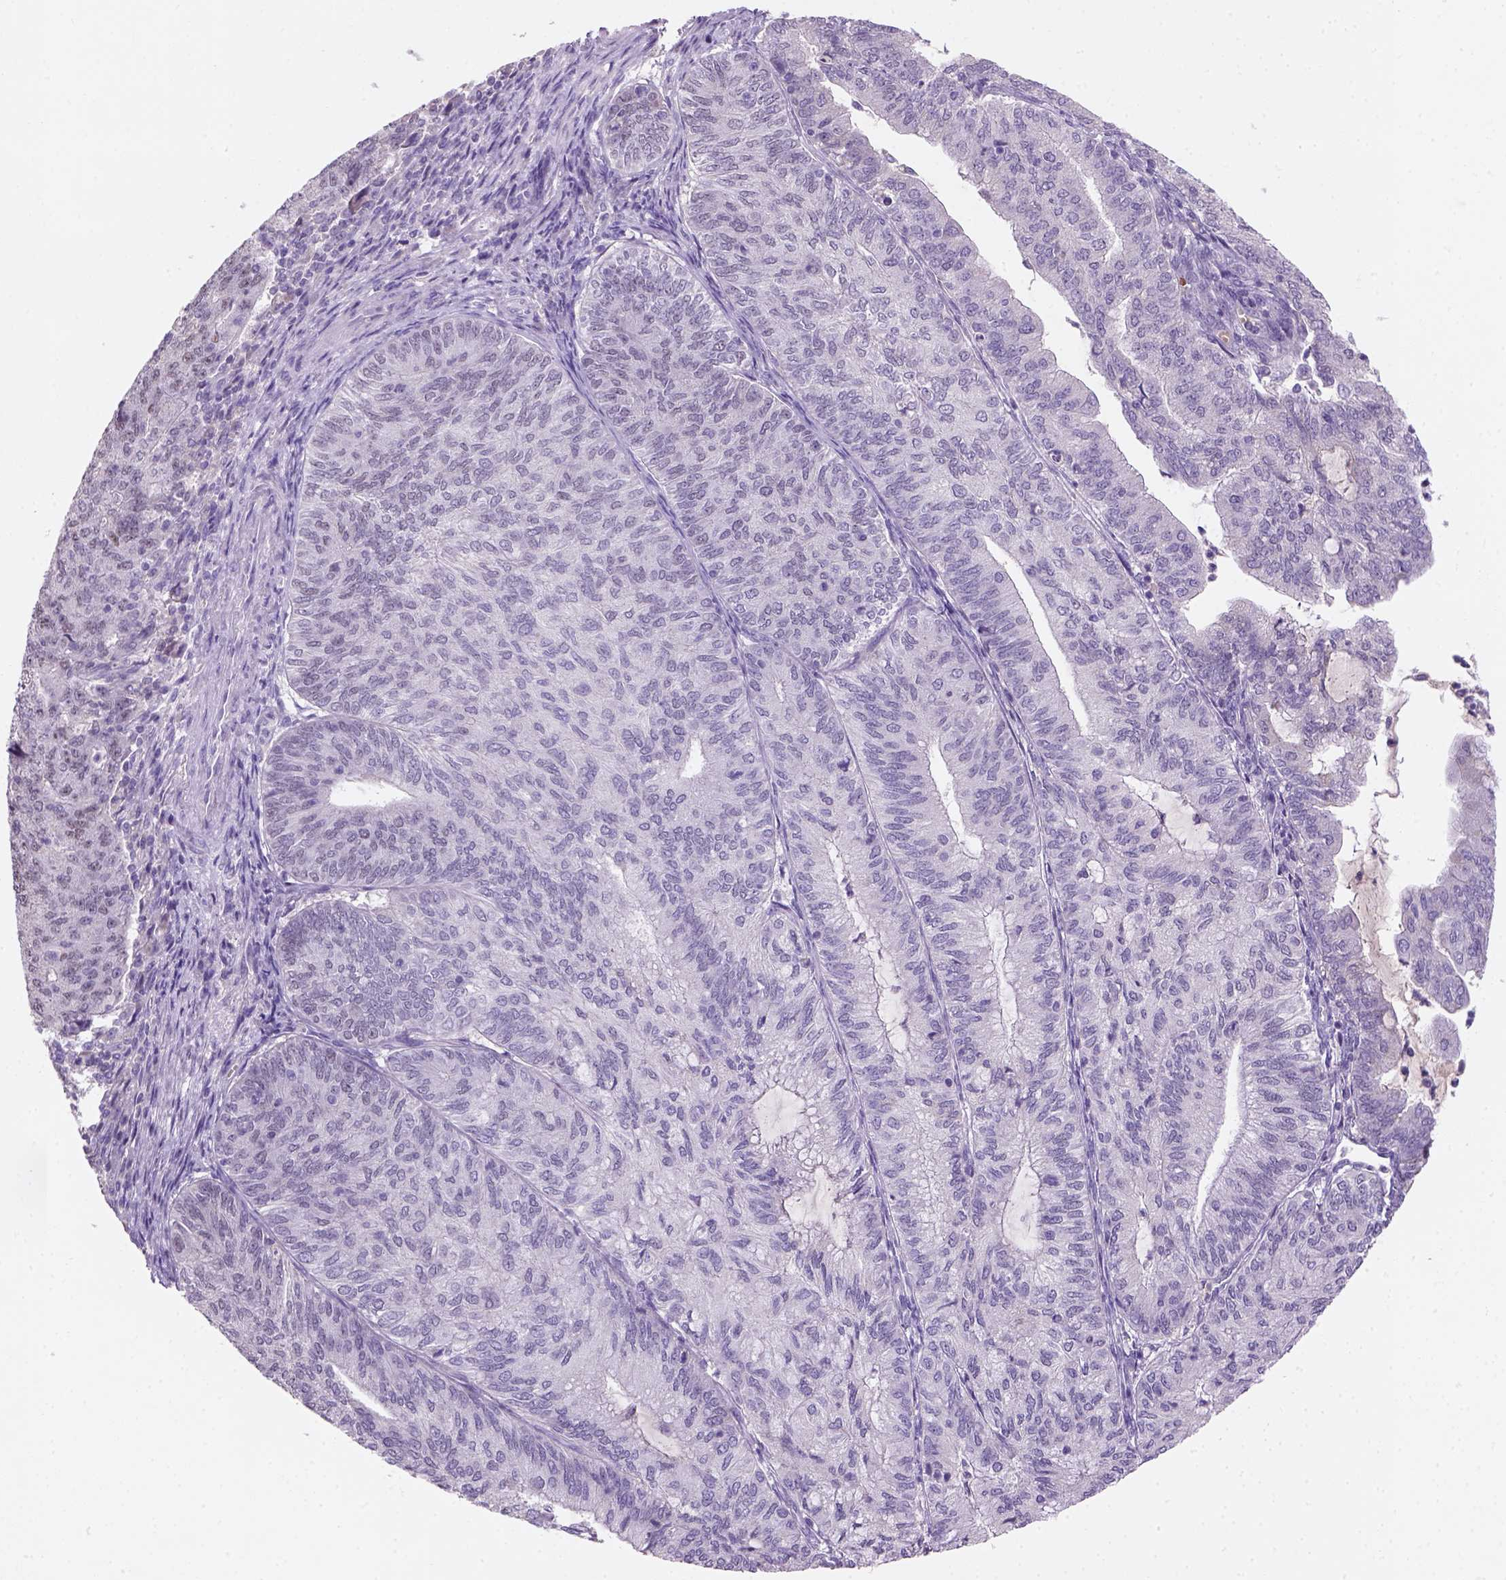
{"staining": {"intensity": "negative", "quantity": "none", "location": "none"}, "tissue": "endometrial cancer", "cell_type": "Tumor cells", "image_type": "cancer", "snomed": [{"axis": "morphology", "description": "Adenocarcinoma, NOS"}, {"axis": "topography", "description": "Endometrium"}], "caption": "High magnification brightfield microscopy of endometrial cancer (adenocarcinoma) stained with DAB (3,3'-diaminobenzidine) (brown) and counterstained with hematoxylin (blue): tumor cells show no significant positivity. Brightfield microscopy of IHC stained with DAB (brown) and hematoxylin (blue), captured at high magnification.", "gene": "ZMAT4", "patient": {"sex": "female", "age": 82}}